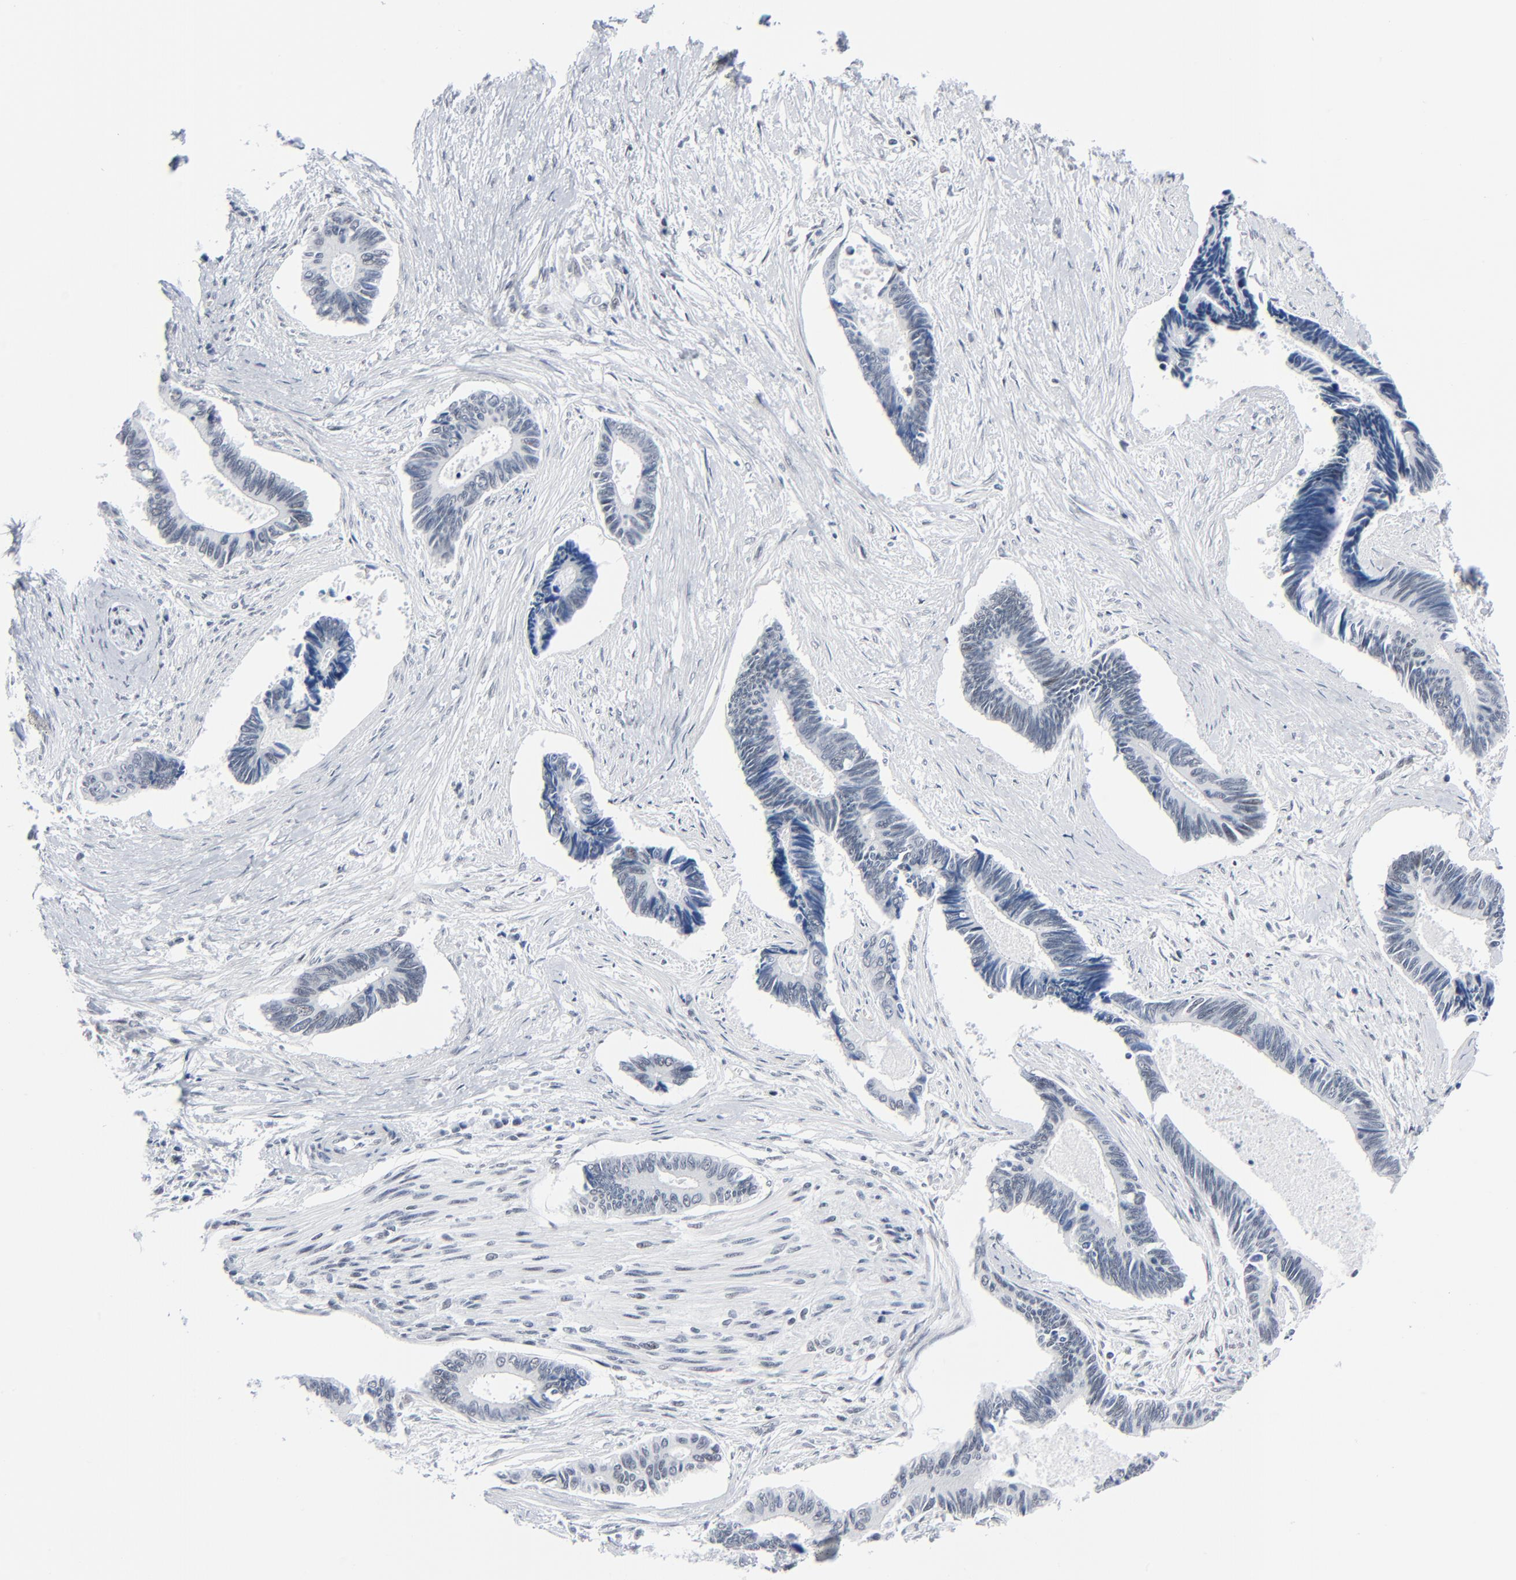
{"staining": {"intensity": "negative", "quantity": "none", "location": "none"}, "tissue": "pancreatic cancer", "cell_type": "Tumor cells", "image_type": "cancer", "snomed": [{"axis": "morphology", "description": "Adenocarcinoma, NOS"}, {"axis": "topography", "description": "Pancreas"}], "caption": "Adenocarcinoma (pancreatic) was stained to show a protein in brown. There is no significant staining in tumor cells. The staining was performed using DAB (3,3'-diaminobenzidine) to visualize the protein expression in brown, while the nuclei were stained in blue with hematoxylin (Magnification: 20x).", "gene": "SIRT1", "patient": {"sex": "female", "age": 70}}